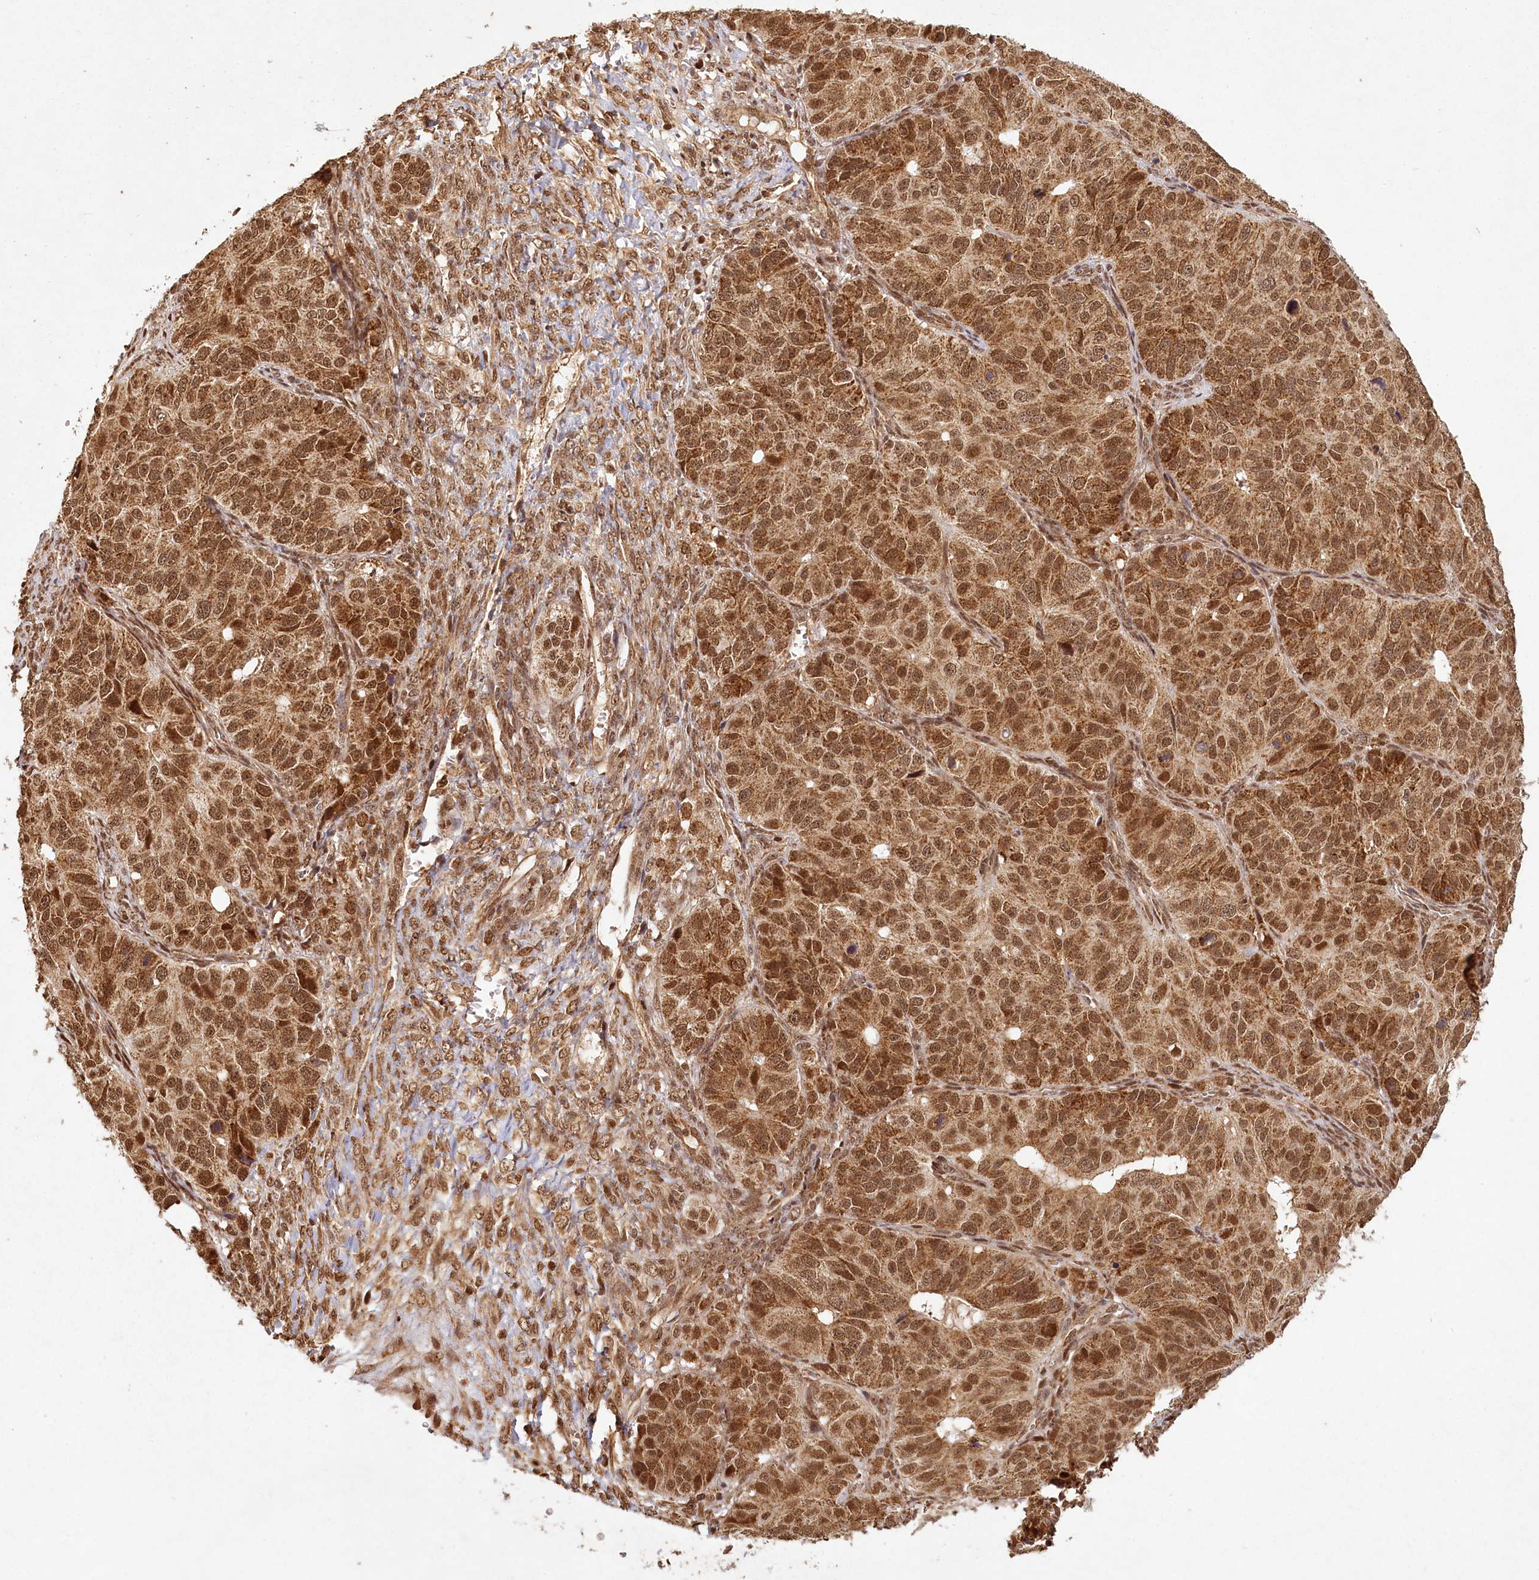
{"staining": {"intensity": "moderate", "quantity": ">75%", "location": "cytoplasmic/membranous,nuclear"}, "tissue": "ovarian cancer", "cell_type": "Tumor cells", "image_type": "cancer", "snomed": [{"axis": "morphology", "description": "Carcinoma, endometroid"}, {"axis": "topography", "description": "Ovary"}], "caption": "The histopathology image exhibits immunohistochemical staining of endometroid carcinoma (ovarian). There is moderate cytoplasmic/membranous and nuclear expression is present in about >75% of tumor cells.", "gene": "MICU1", "patient": {"sex": "female", "age": 51}}